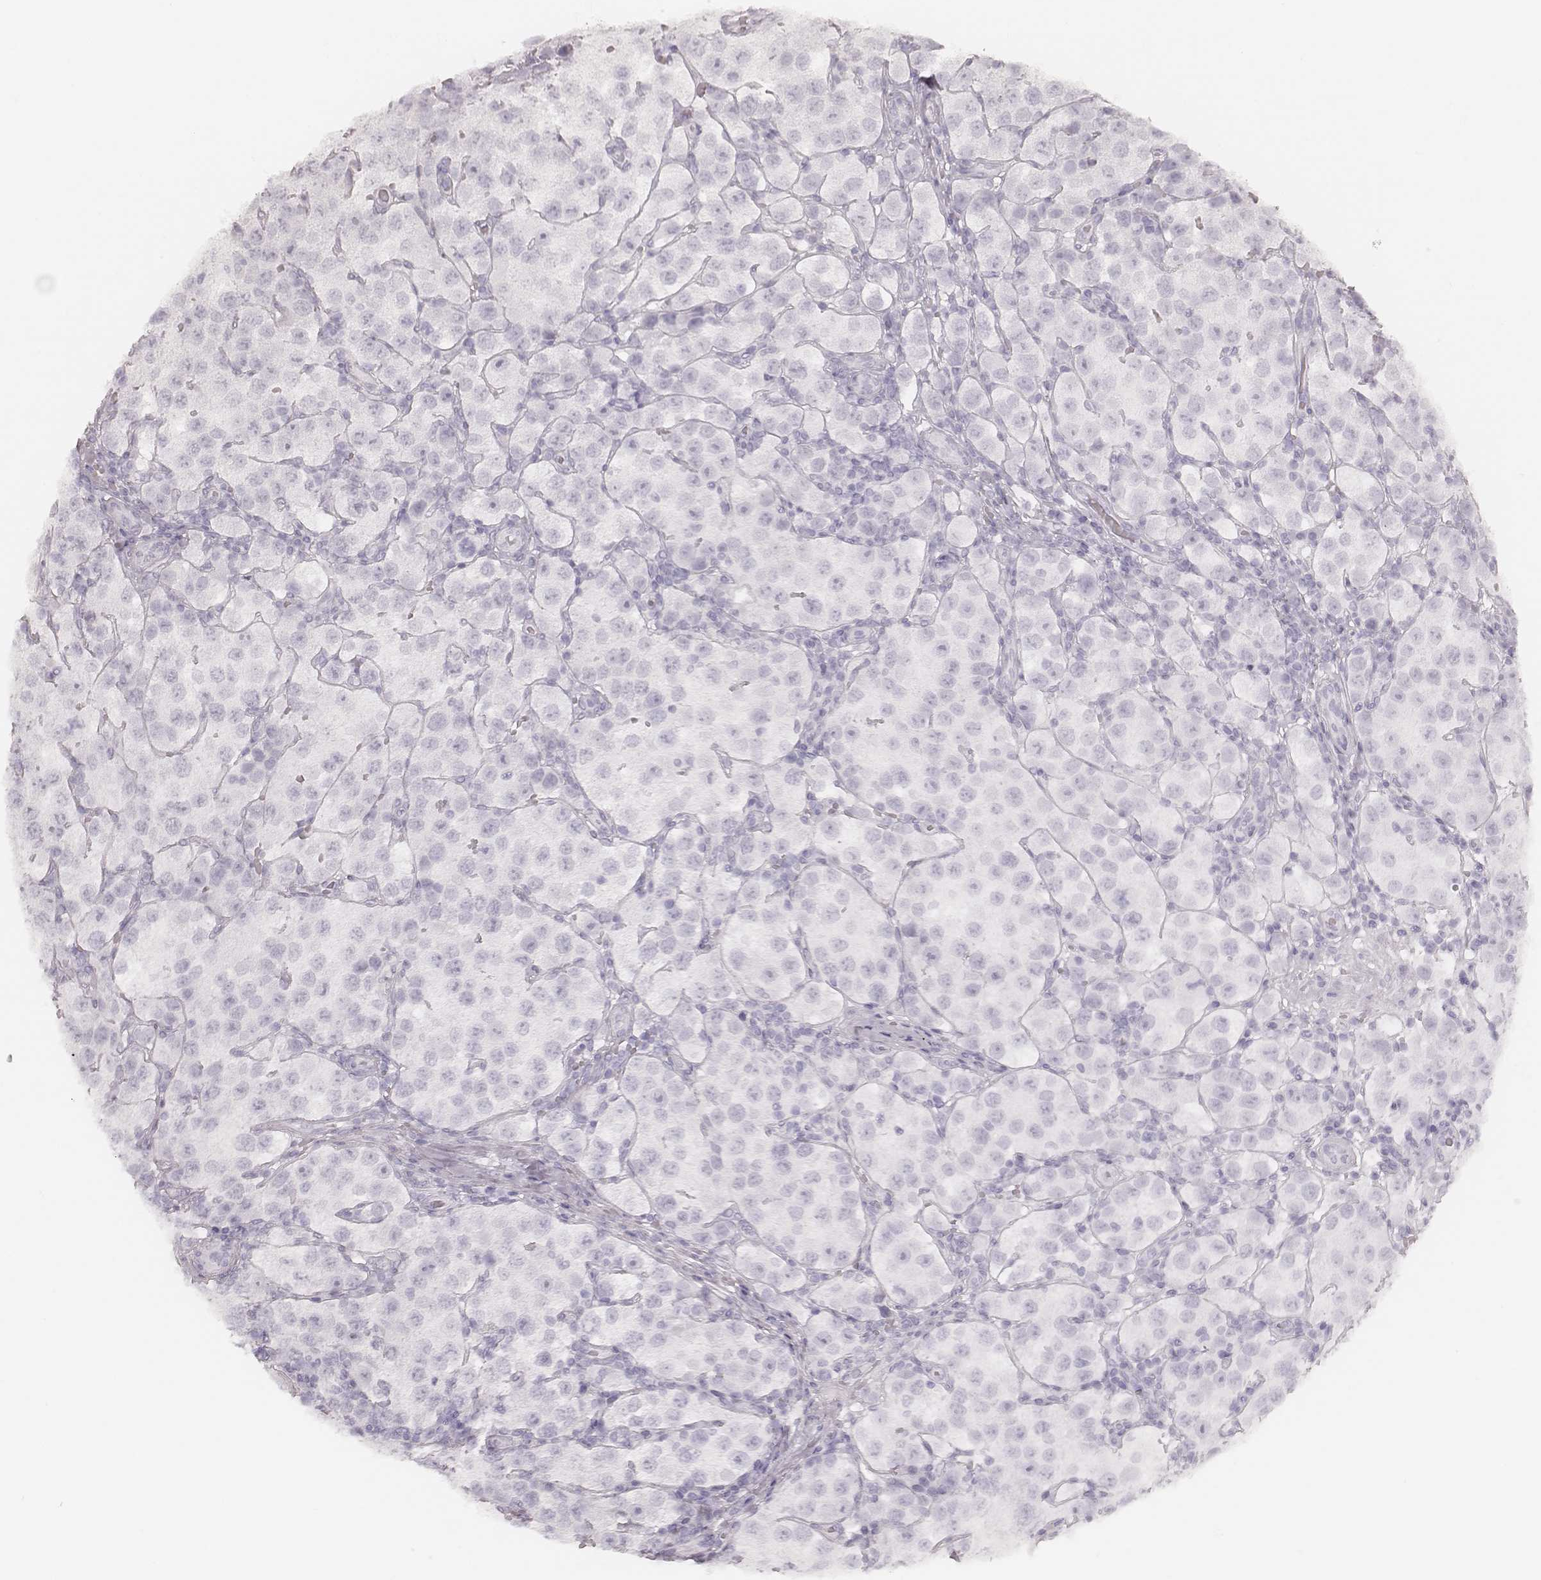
{"staining": {"intensity": "negative", "quantity": "none", "location": "none"}, "tissue": "testis cancer", "cell_type": "Tumor cells", "image_type": "cancer", "snomed": [{"axis": "morphology", "description": "Seminoma, NOS"}, {"axis": "topography", "description": "Testis"}], "caption": "Protein analysis of seminoma (testis) displays no significant positivity in tumor cells. (Stains: DAB (3,3'-diaminobenzidine) IHC with hematoxylin counter stain, Microscopy: brightfield microscopy at high magnification).", "gene": "KRT82", "patient": {"sex": "male", "age": 37}}